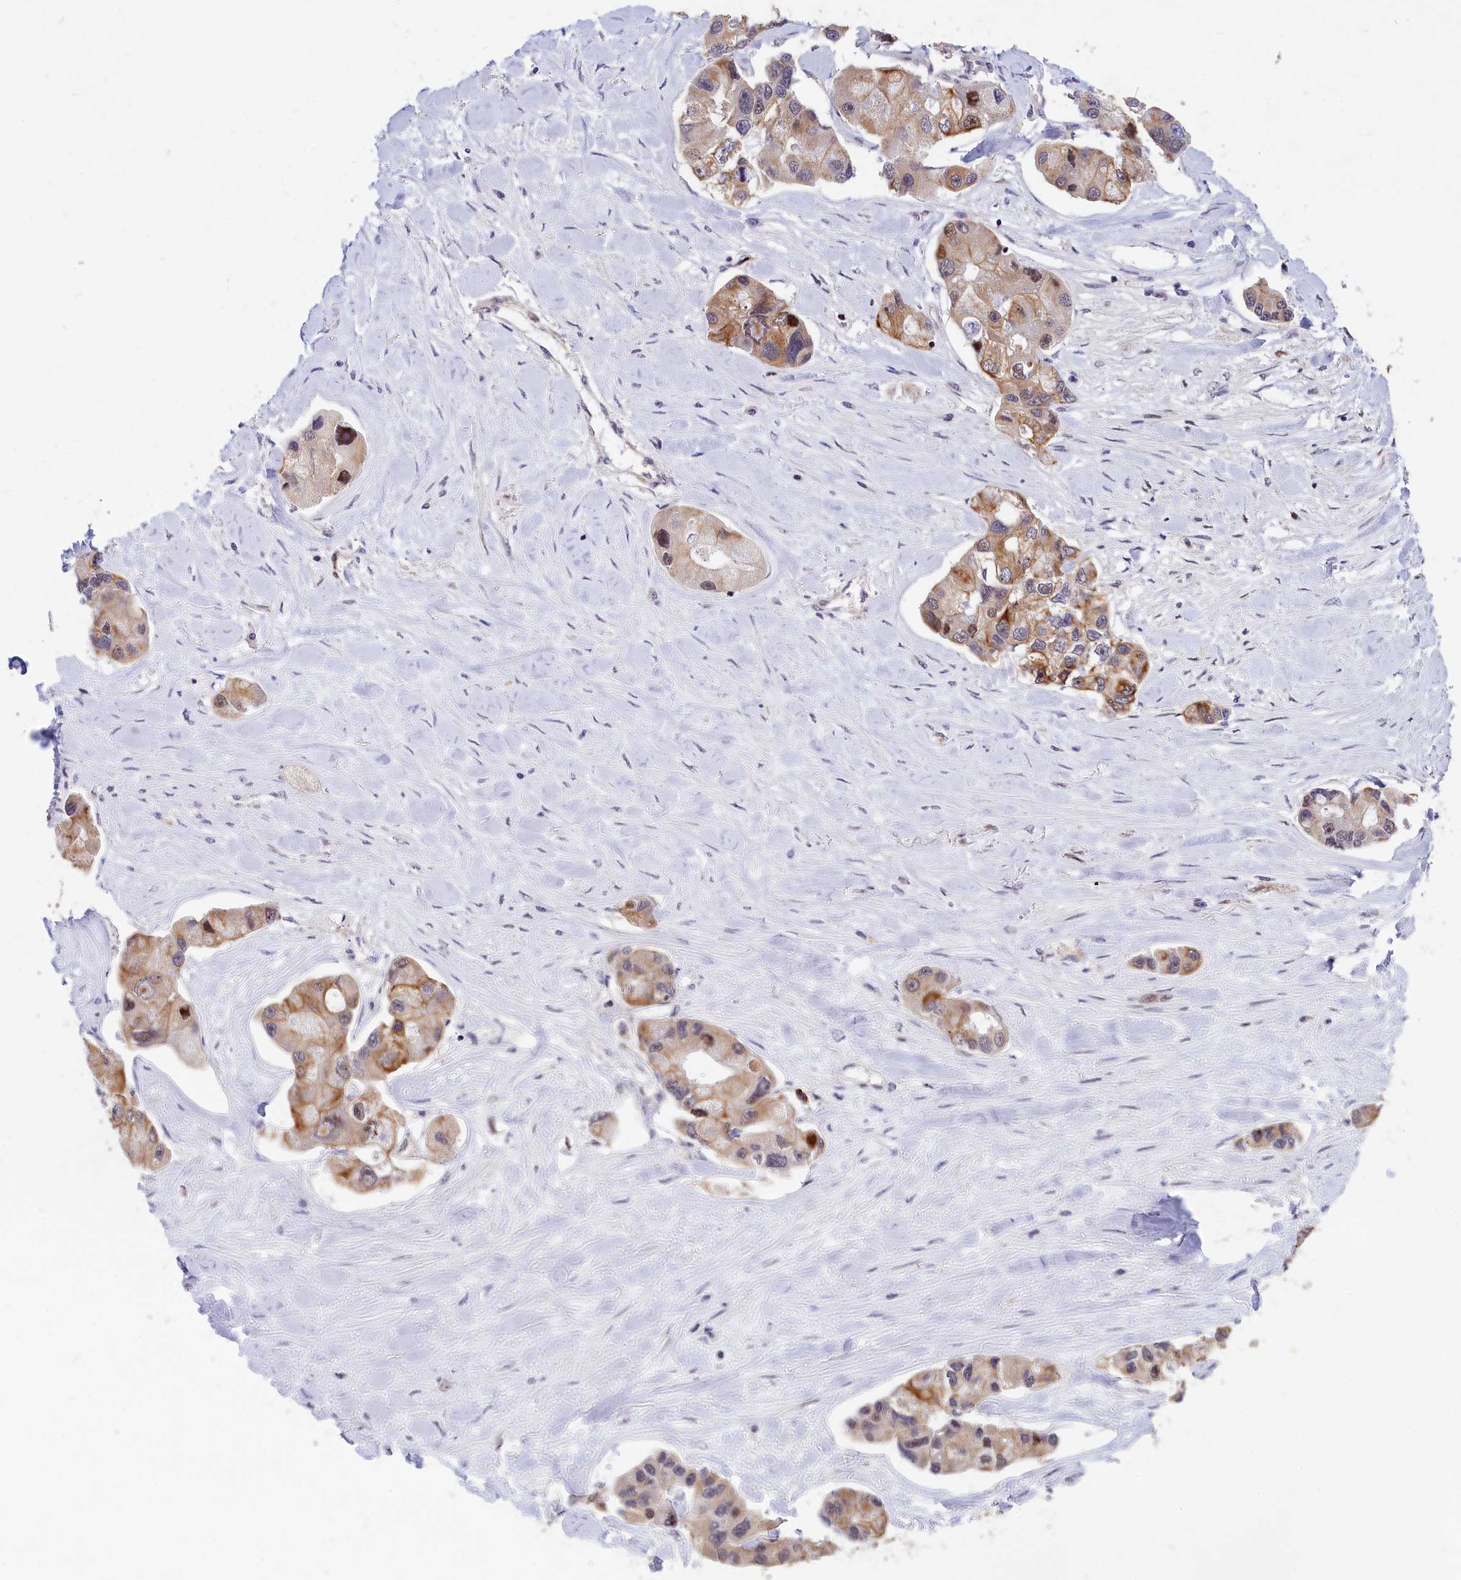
{"staining": {"intensity": "moderate", "quantity": "<25%", "location": "cytoplasmic/membranous"}, "tissue": "lung cancer", "cell_type": "Tumor cells", "image_type": "cancer", "snomed": [{"axis": "morphology", "description": "Adenocarcinoma, NOS"}, {"axis": "topography", "description": "Lung"}], "caption": "Brown immunohistochemical staining in lung cancer (adenocarcinoma) reveals moderate cytoplasmic/membranous expression in approximately <25% of tumor cells.", "gene": "ANKRD34B", "patient": {"sex": "female", "age": 54}}